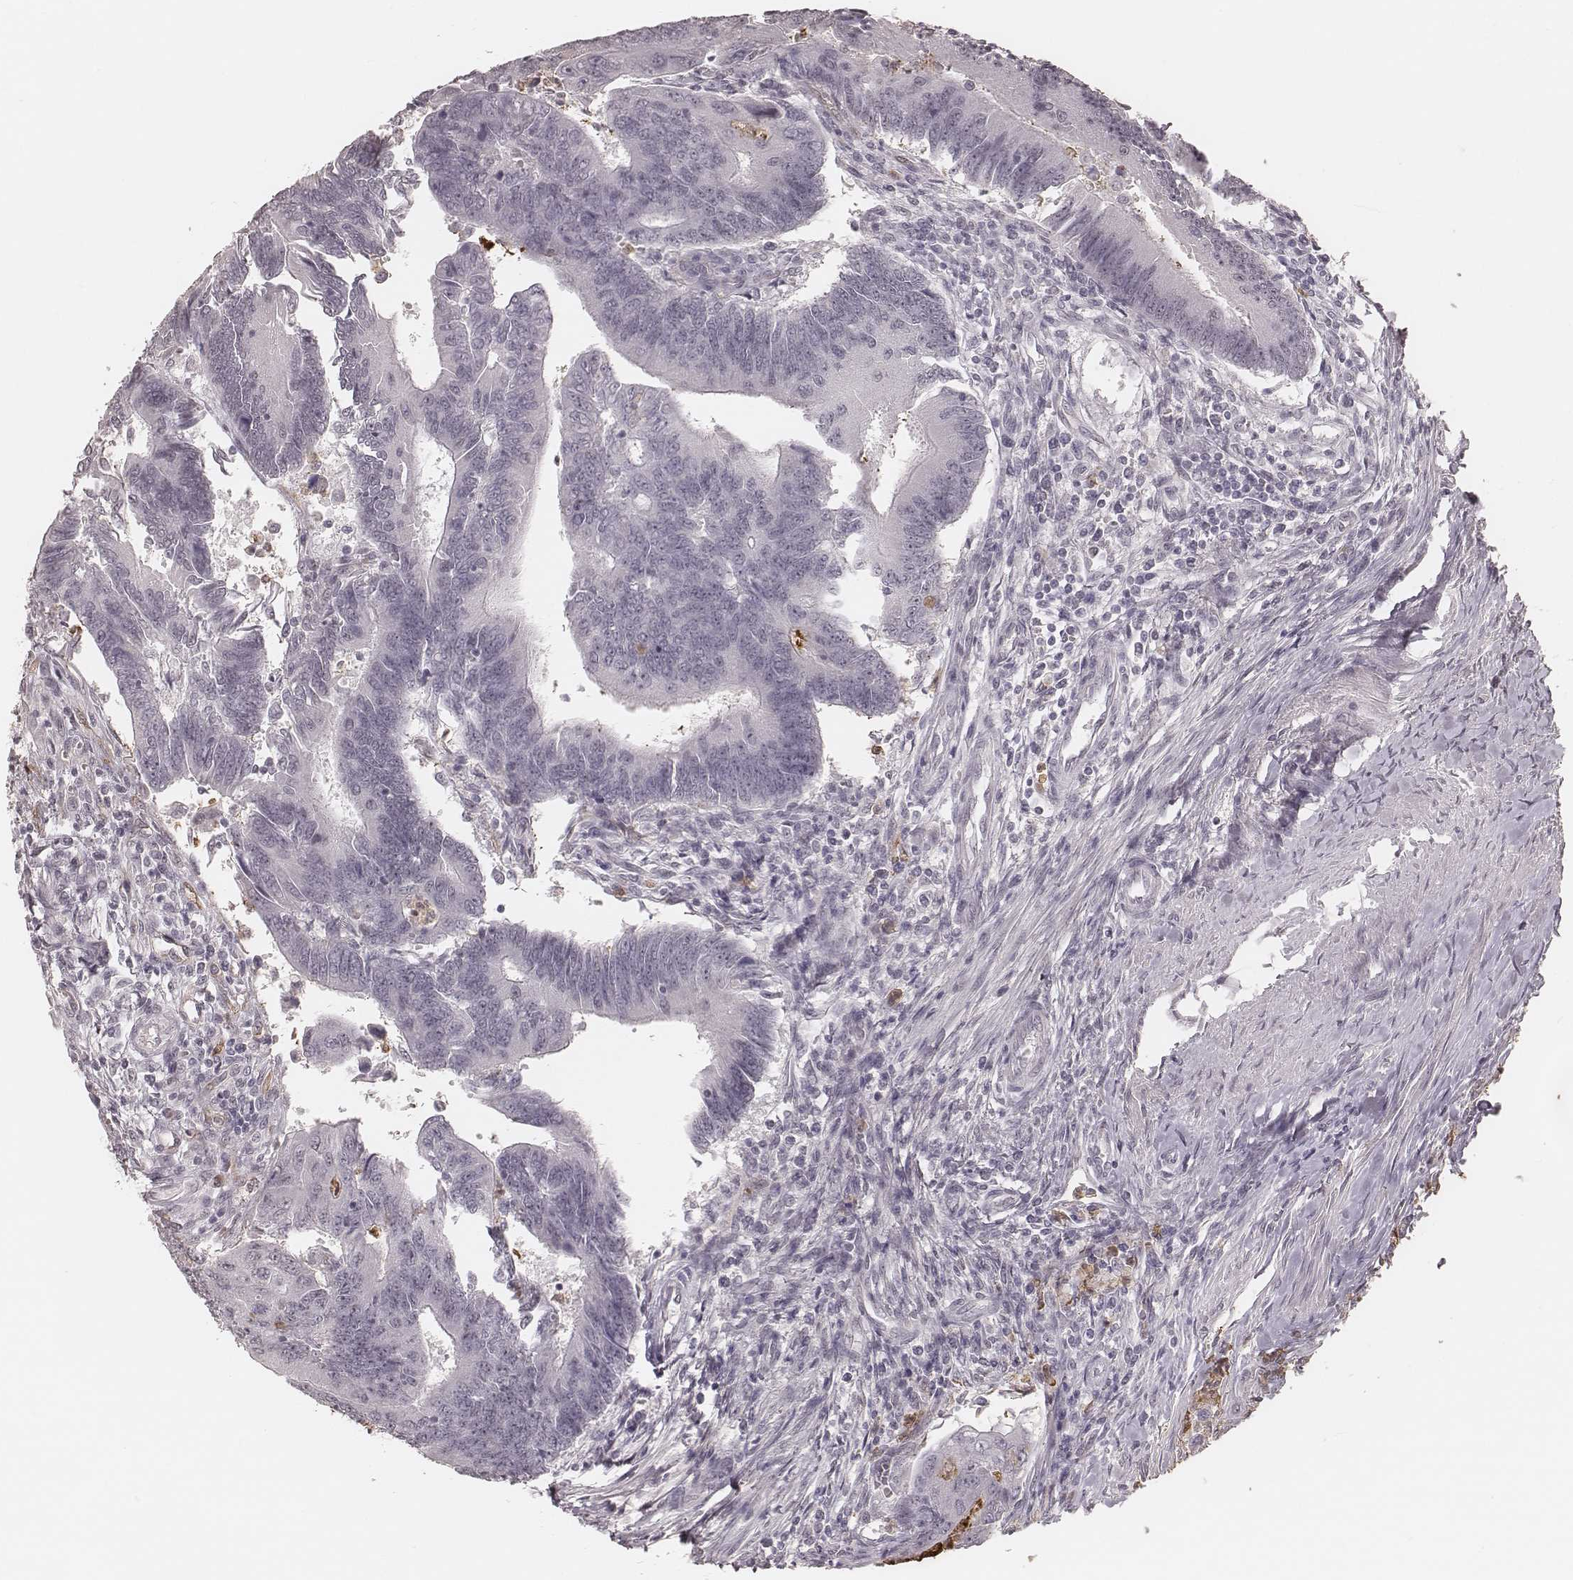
{"staining": {"intensity": "negative", "quantity": "none", "location": "none"}, "tissue": "colorectal cancer", "cell_type": "Tumor cells", "image_type": "cancer", "snomed": [{"axis": "morphology", "description": "Adenocarcinoma, NOS"}, {"axis": "topography", "description": "Colon"}], "caption": "Immunohistochemistry (IHC) photomicrograph of adenocarcinoma (colorectal) stained for a protein (brown), which displays no positivity in tumor cells.", "gene": "KITLG", "patient": {"sex": "female", "age": 67}}